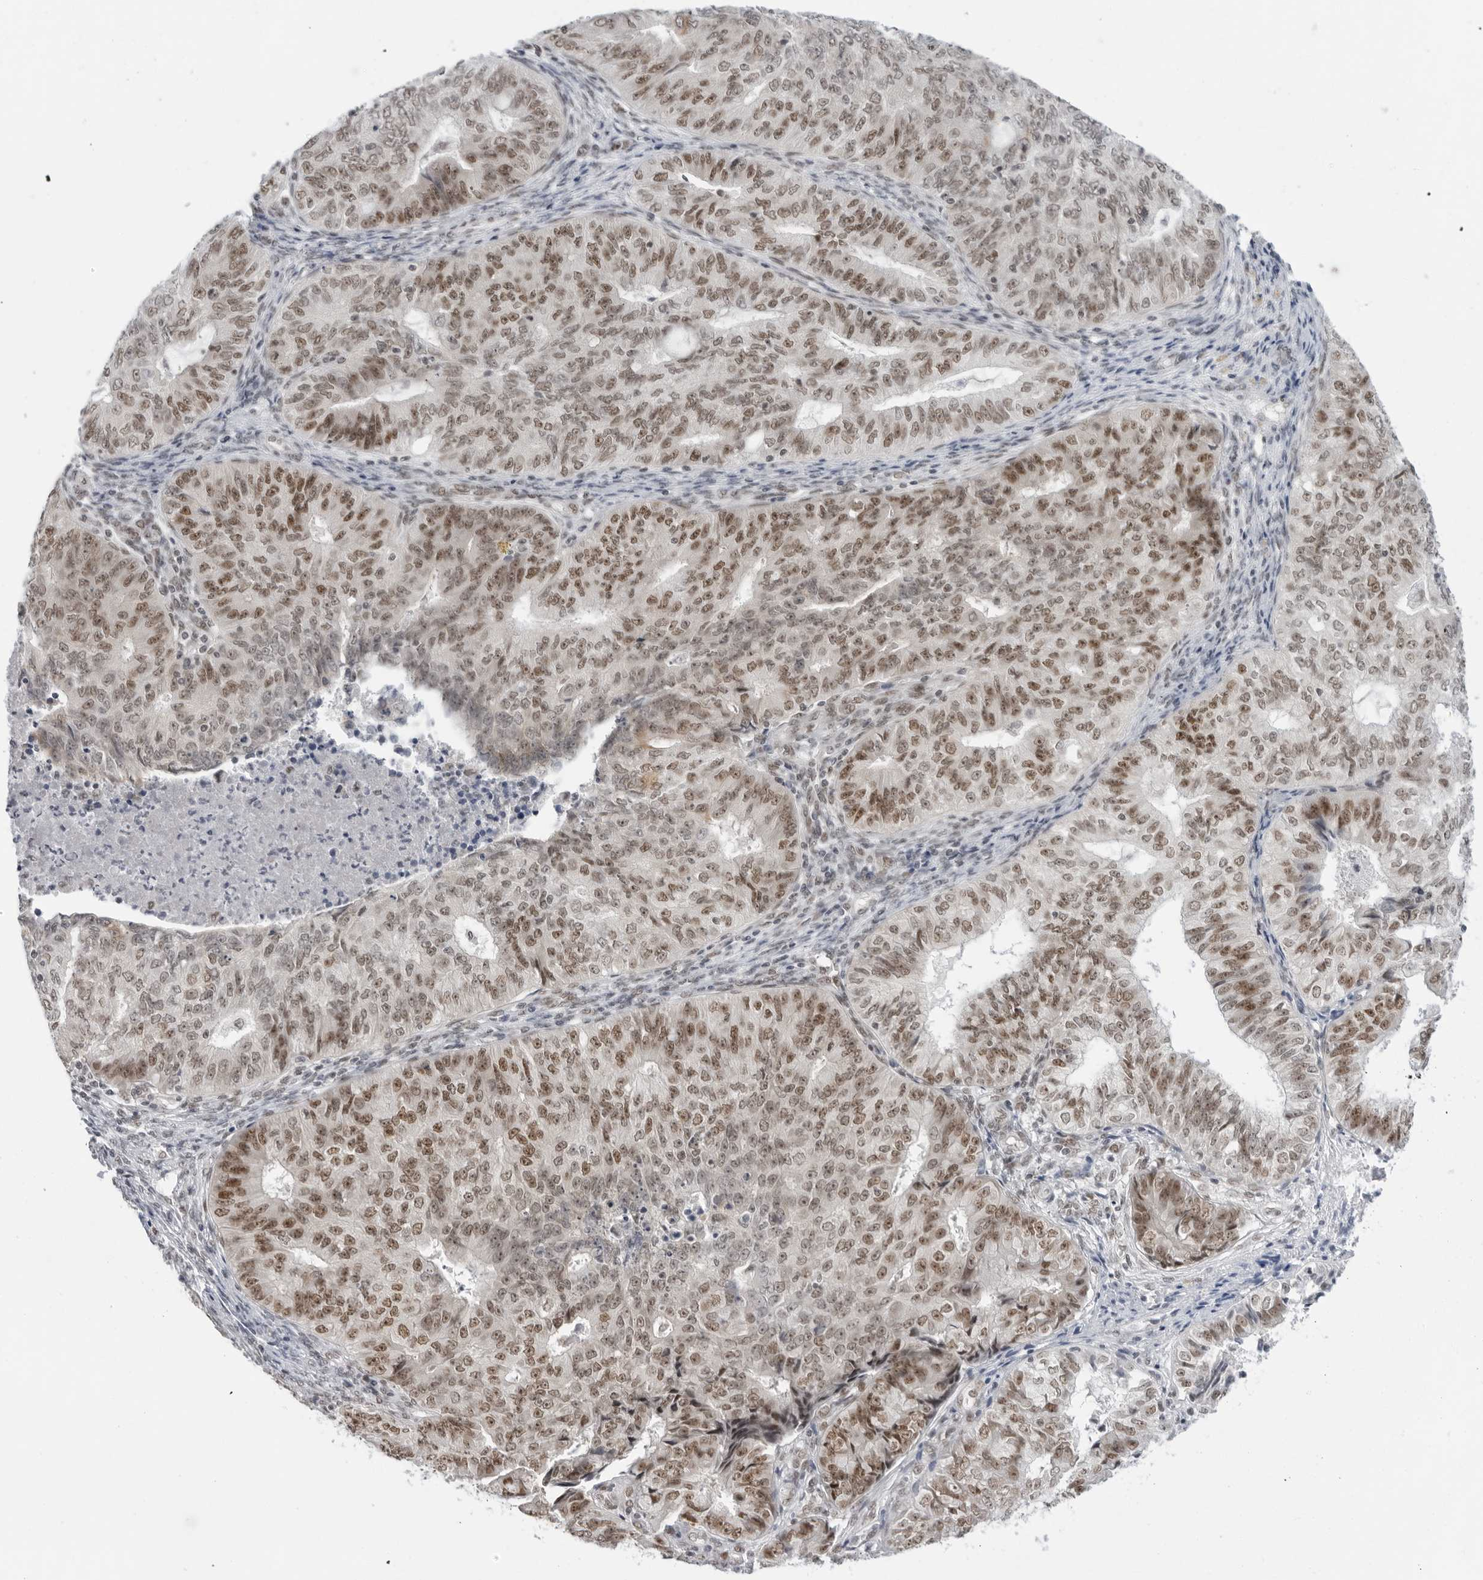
{"staining": {"intensity": "moderate", "quantity": ">75%", "location": "nuclear"}, "tissue": "endometrial cancer", "cell_type": "Tumor cells", "image_type": "cancer", "snomed": [{"axis": "morphology", "description": "Adenocarcinoma, NOS"}, {"axis": "topography", "description": "Endometrium"}], "caption": "A histopathology image of human adenocarcinoma (endometrial) stained for a protein reveals moderate nuclear brown staining in tumor cells.", "gene": "FOXK2", "patient": {"sex": "female", "age": 32}}